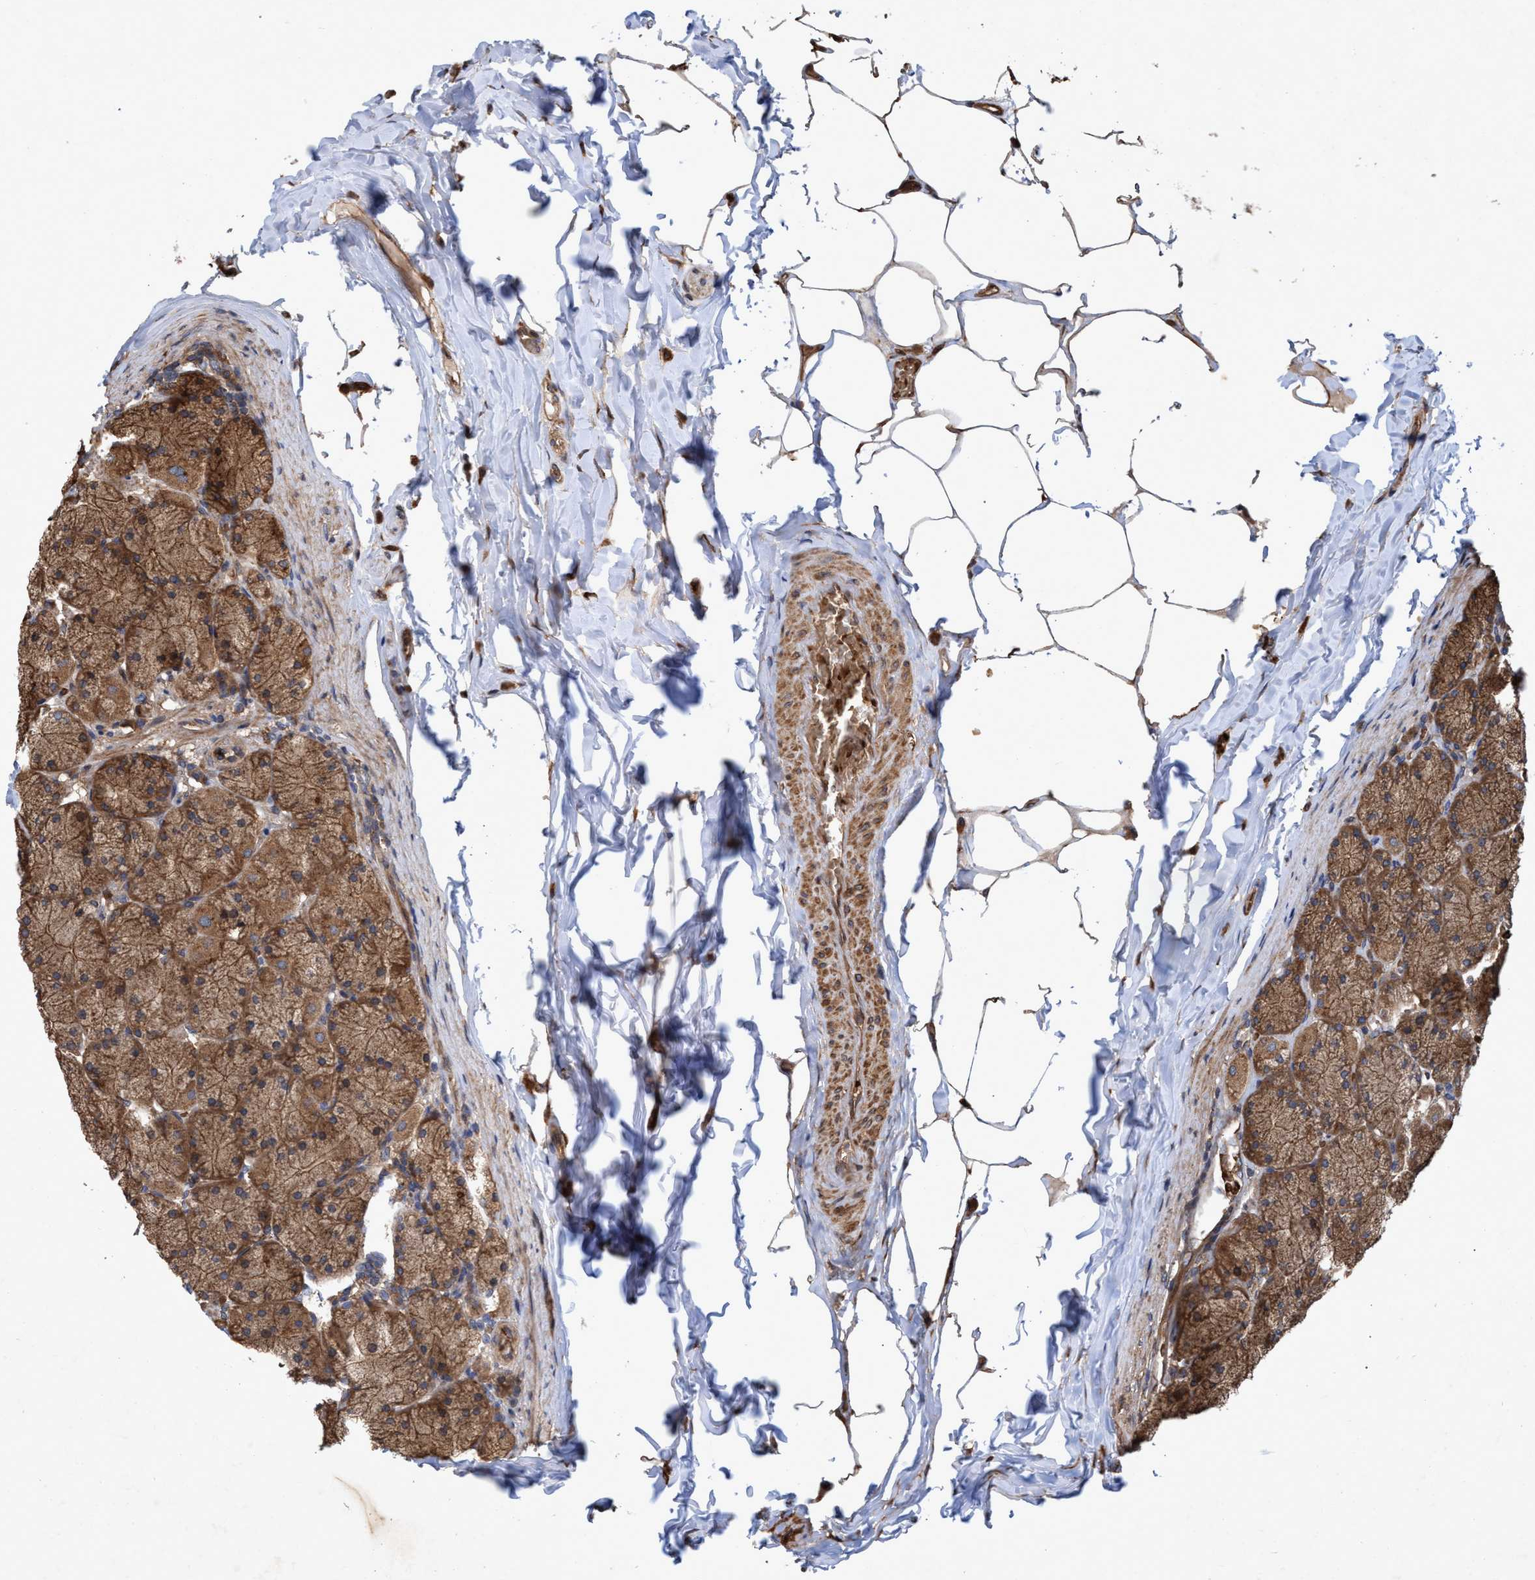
{"staining": {"intensity": "moderate", "quantity": ">75%", "location": "cytoplasmic/membranous"}, "tissue": "stomach", "cell_type": "Glandular cells", "image_type": "normal", "snomed": [{"axis": "morphology", "description": "Normal tissue, NOS"}, {"axis": "topography", "description": "Stomach, upper"}], "caption": "High-power microscopy captured an IHC micrograph of benign stomach, revealing moderate cytoplasmic/membranous staining in approximately >75% of glandular cells. Immunohistochemistry (ihc) stains the protein in brown and the nuclei are stained blue.", "gene": "CHMP6", "patient": {"sex": "female", "age": 56}}